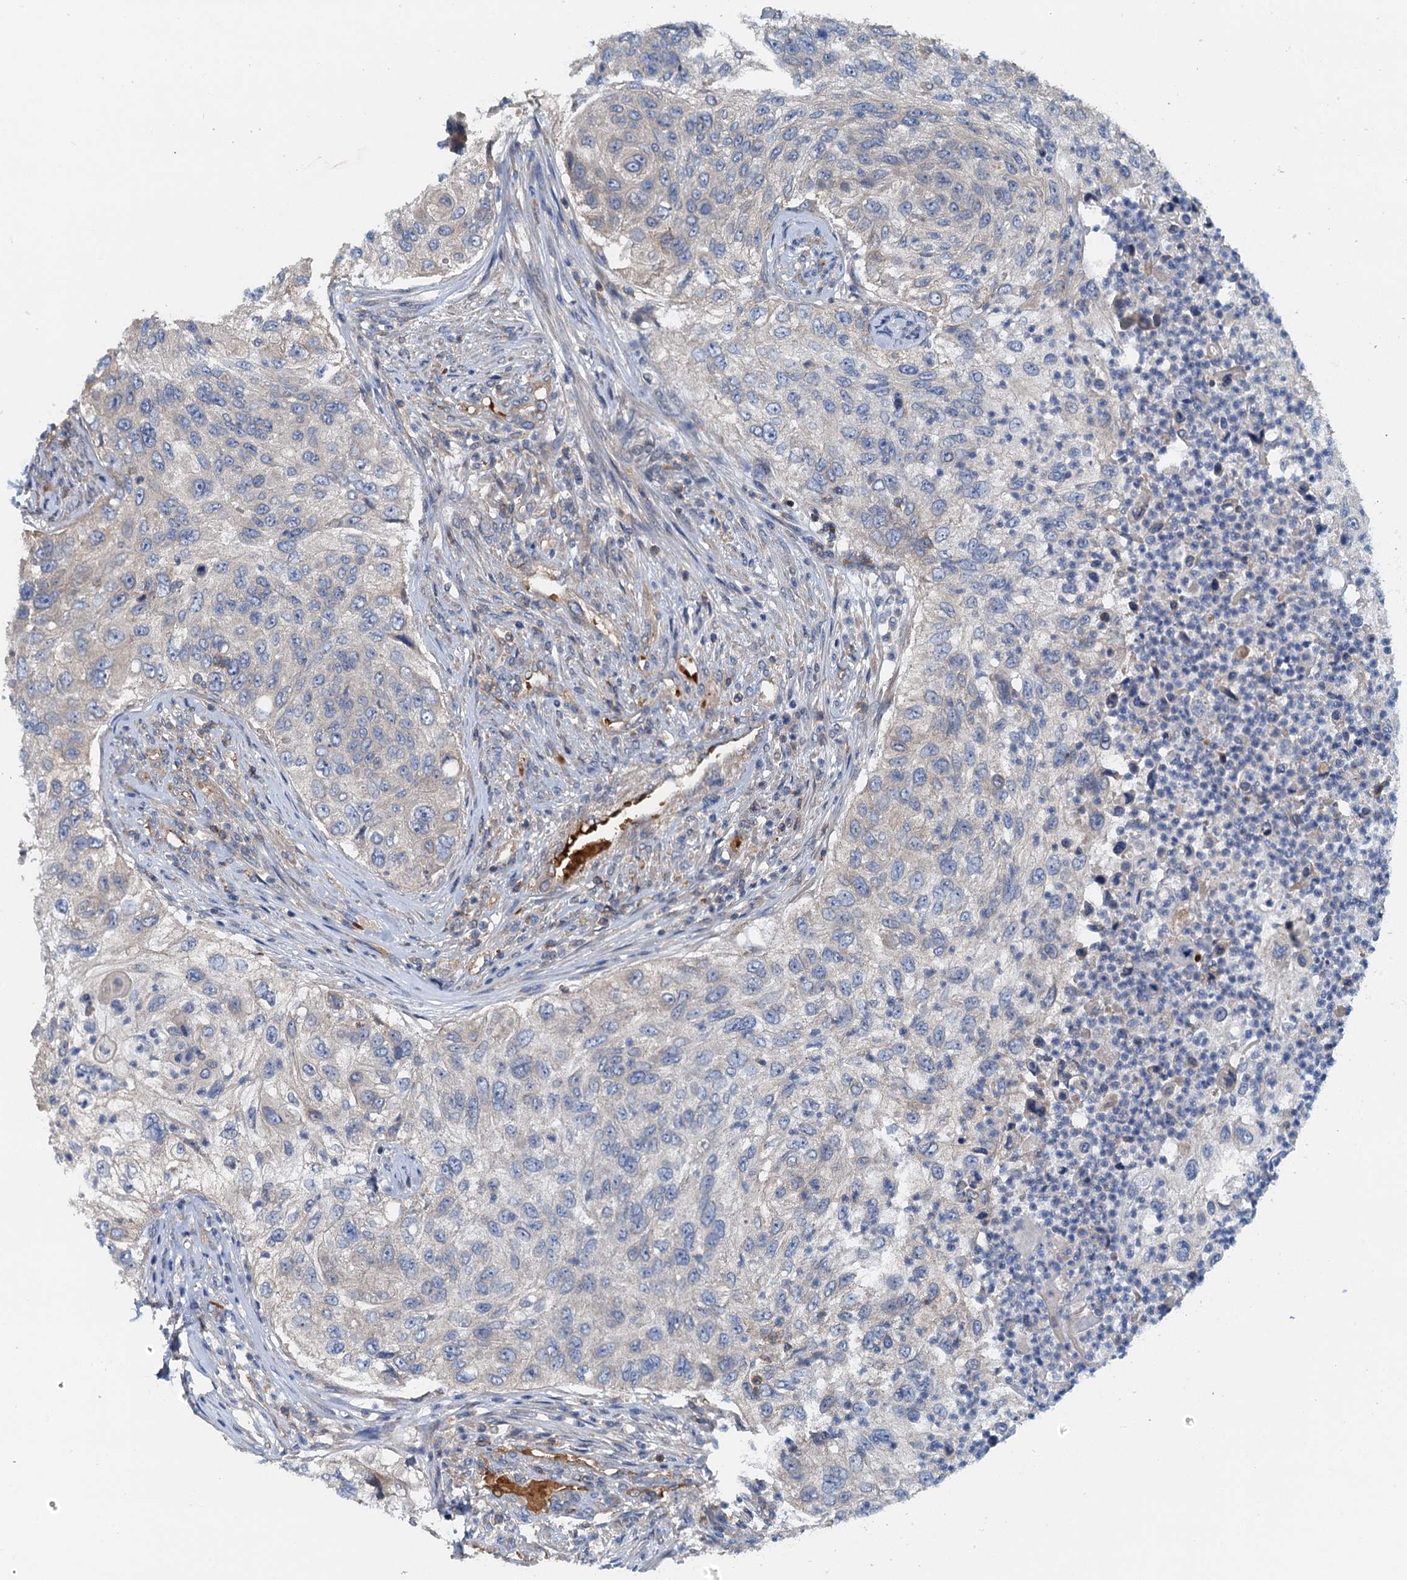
{"staining": {"intensity": "negative", "quantity": "none", "location": "none"}, "tissue": "urothelial cancer", "cell_type": "Tumor cells", "image_type": "cancer", "snomed": [{"axis": "morphology", "description": "Urothelial carcinoma, High grade"}, {"axis": "topography", "description": "Urinary bladder"}], "caption": "Tumor cells show no significant staining in urothelial cancer. (DAB (3,3'-diaminobenzidine) IHC, high magnification).", "gene": "ROGDI", "patient": {"sex": "female", "age": 60}}